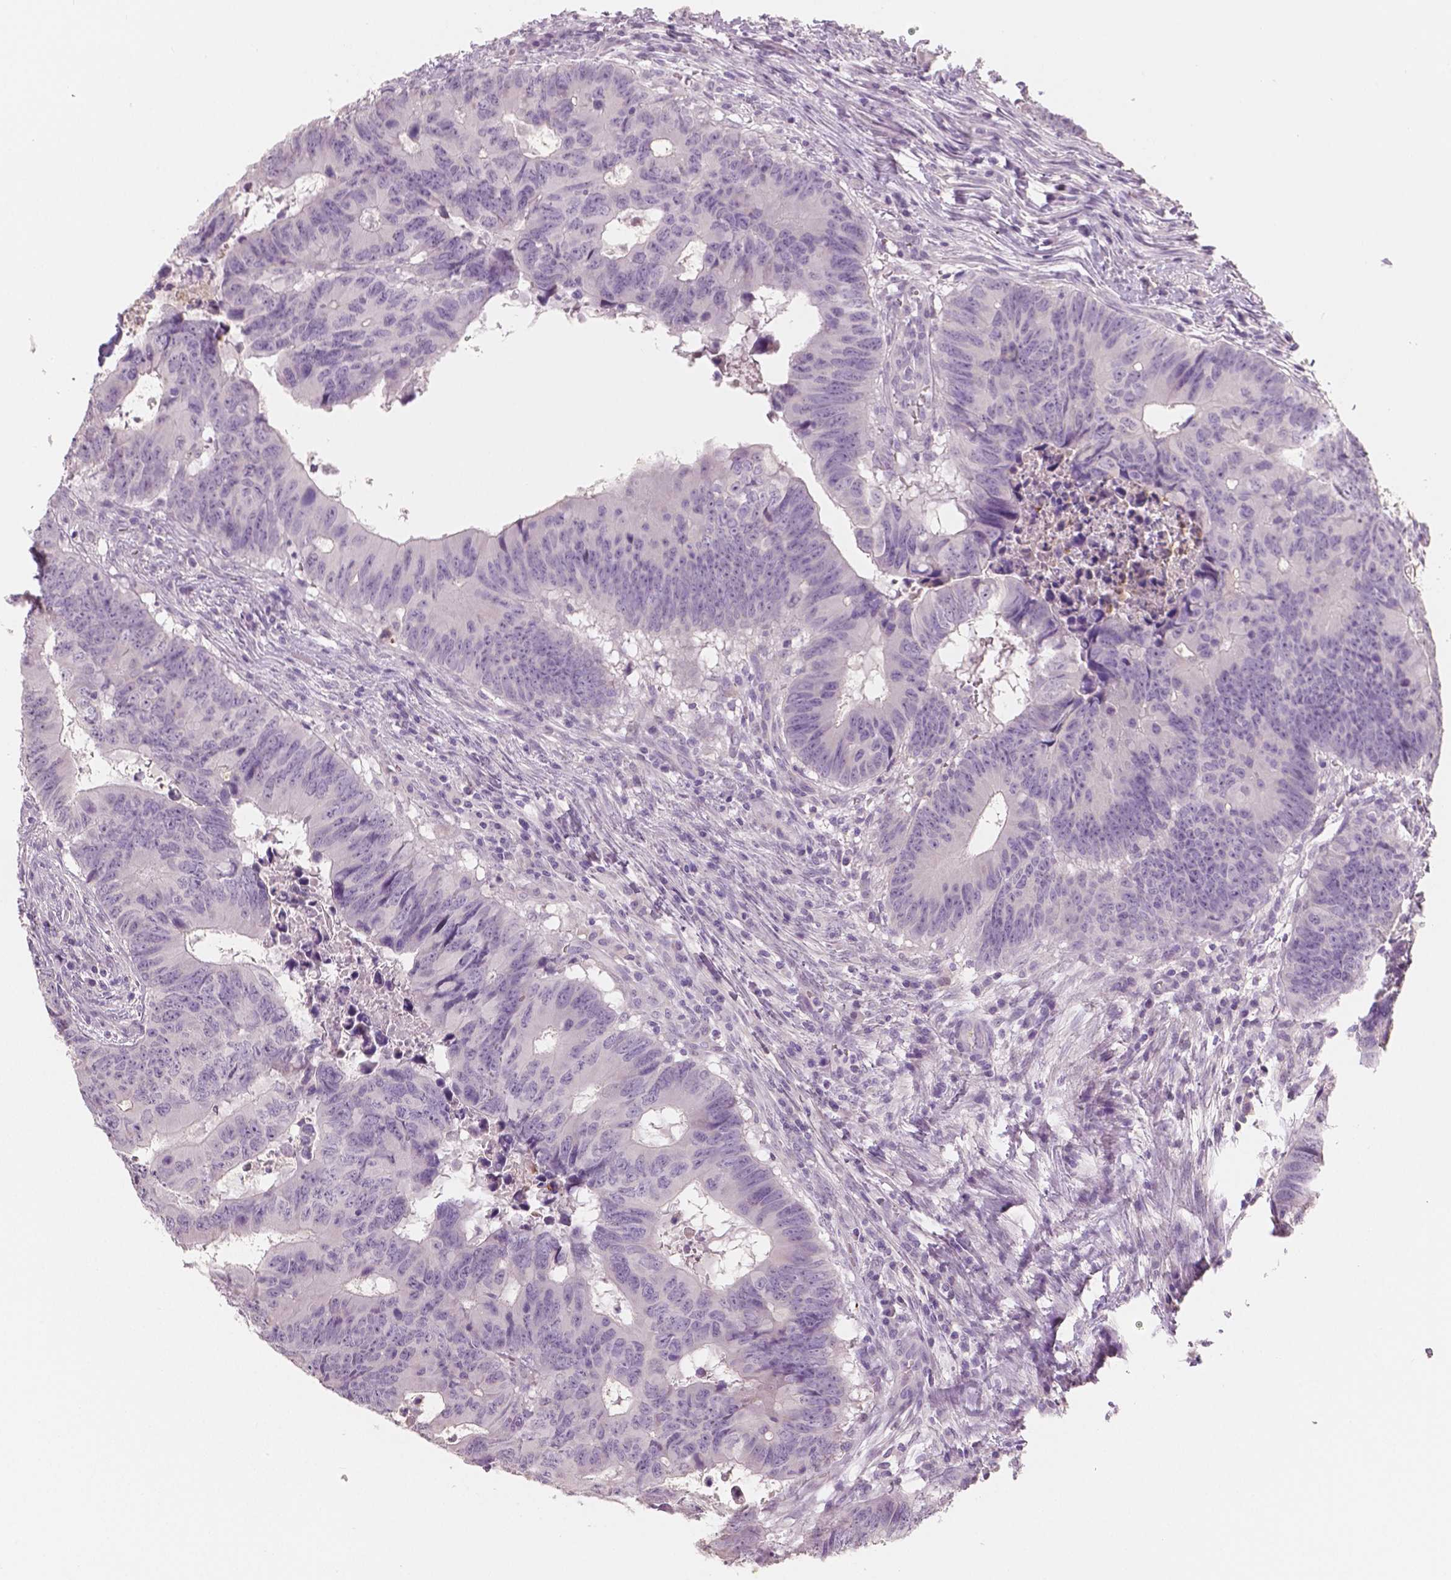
{"staining": {"intensity": "negative", "quantity": "none", "location": "none"}, "tissue": "colorectal cancer", "cell_type": "Tumor cells", "image_type": "cancer", "snomed": [{"axis": "morphology", "description": "Adenocarcinoma, NOS"}, {"axis": "topography", "description": "Colon"}], "caption": "Colorectal cancer was stained to show a protein in brown. There is no significant staining in tumor cells.", "gene": "APOA4", "patient": {"sex": "female", "age": 82}}